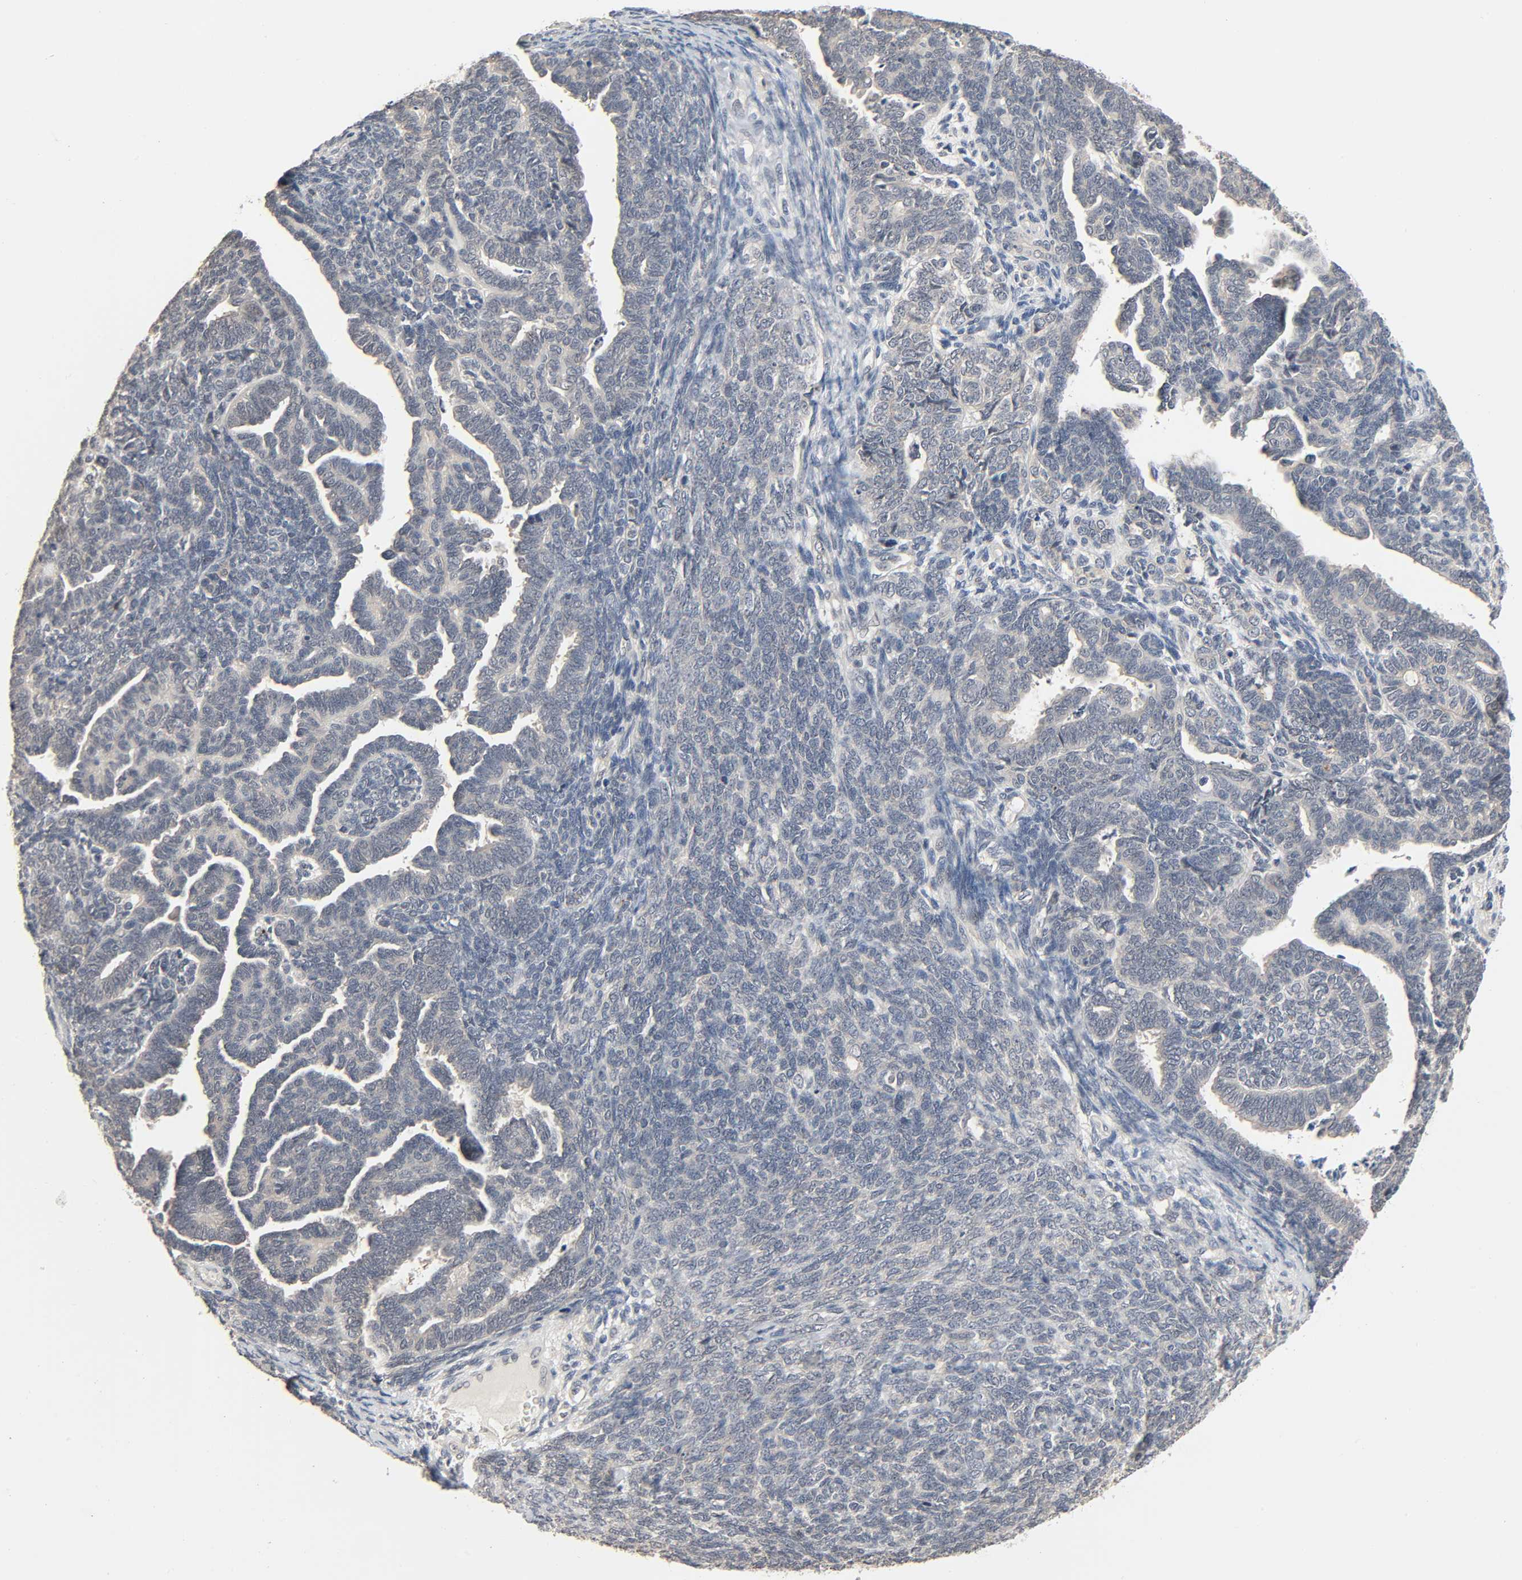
{"staining": {"intensity": "negative", "quantity": "none", "location": "none"}, "tissue": "endometrial cancer", "cell_type": "Tumor cells", "image_type": "cancer", "snomed": [{"axis": "morphology", "description": "Neoplasm, malignant, NOS"}, {"axis": "topography", "description": "Endometrium"}], "caption": "Endometrial malignant neoplasm was stained to show a protein in brown. There is no significant expression in tumor cells.", "gene": "MAGEA8", "patient": {"sex": "female", "age": 74}}